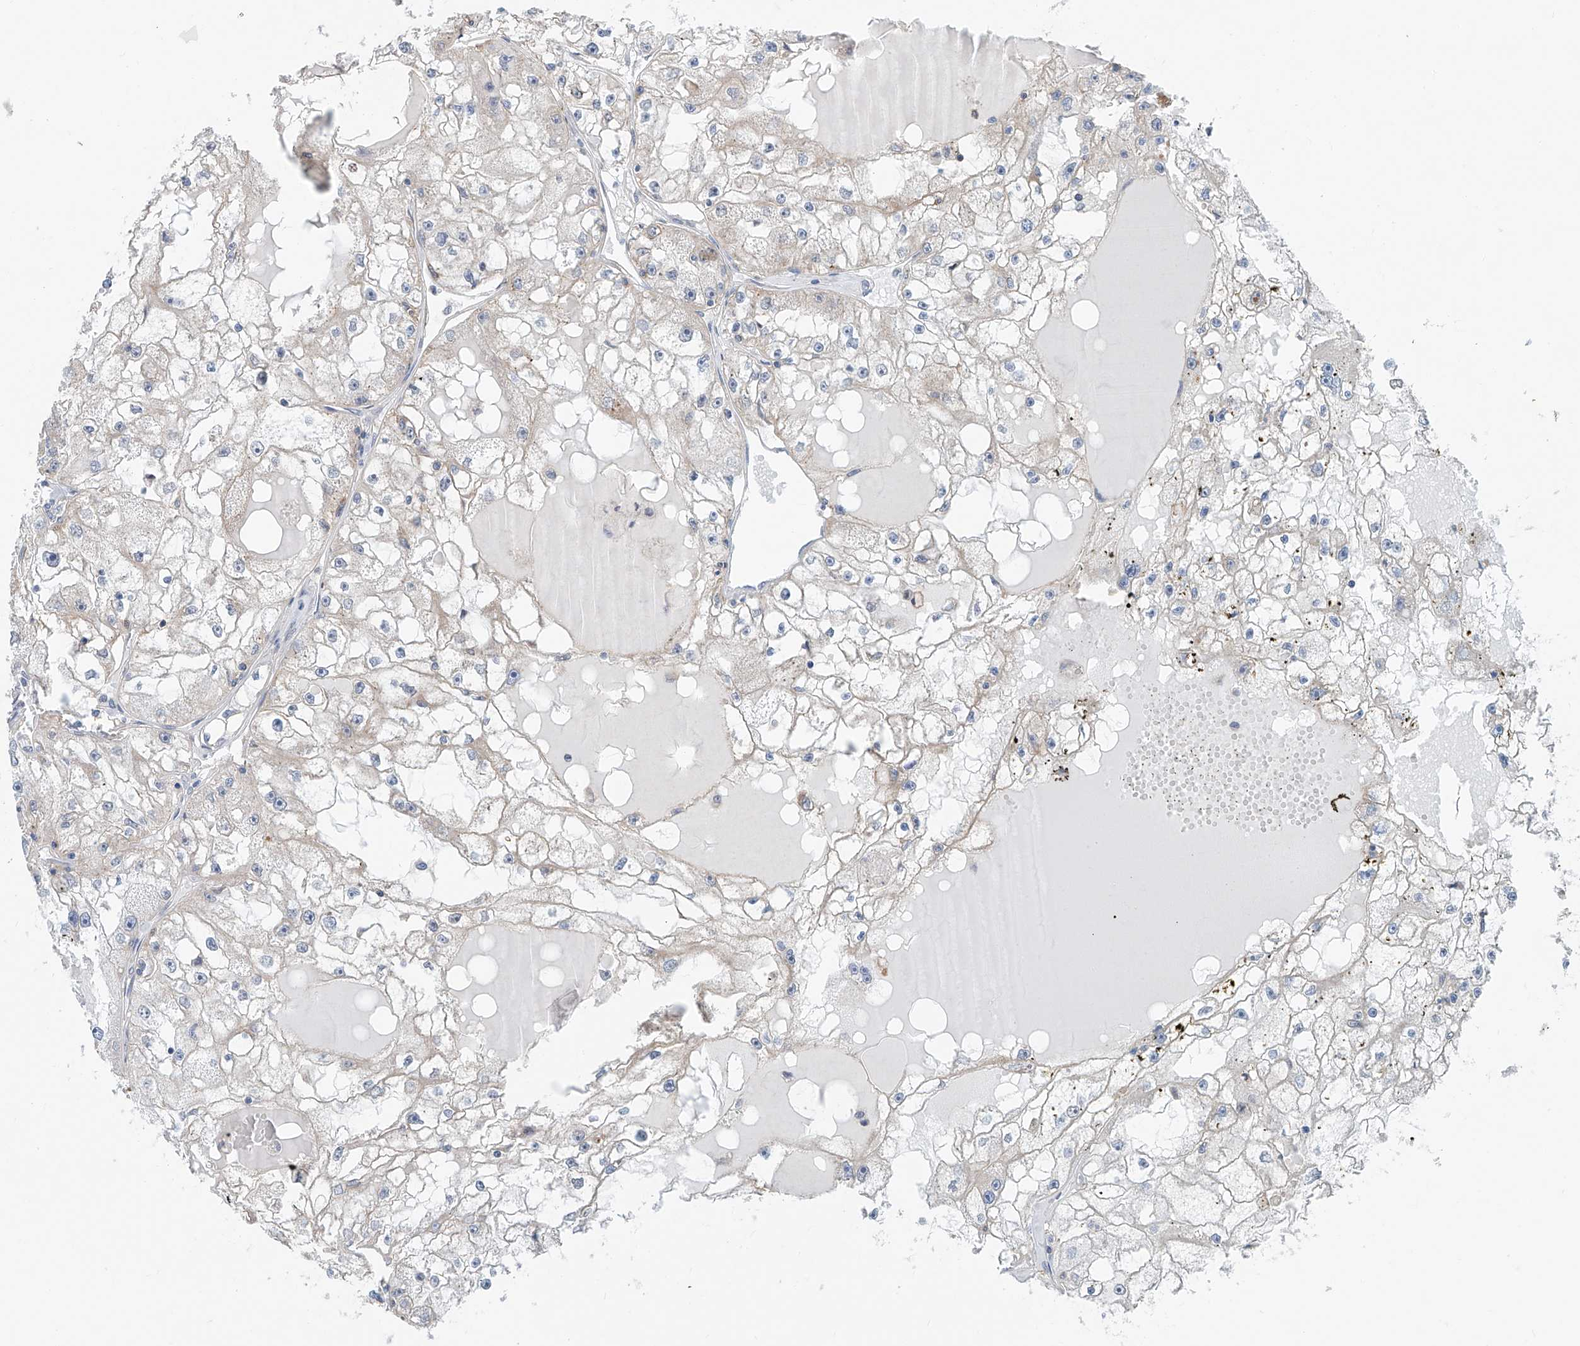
{"staining": {"intensity": "negative", "quantity": "none", "location": "none"}, "tissue": "renal cancer", "cell_type": "Tumor cells", "image_type": "cancer", "snomed": [{"axis": "morphology", "description": "Adenocarcinoma, NOS"}, {"axis": "topography", "description": "Kidney"}], "caption": "There is no significant positivity in tumor cells of renal cancer (adenocarcinoma). Brightfield microscopy of immunohistochemistry stained with DAB (brown) and hematoxylin (blue), captured at high magnification.", "gene": "KCNK10", "patient": {"sex": "male", "age": 56}}